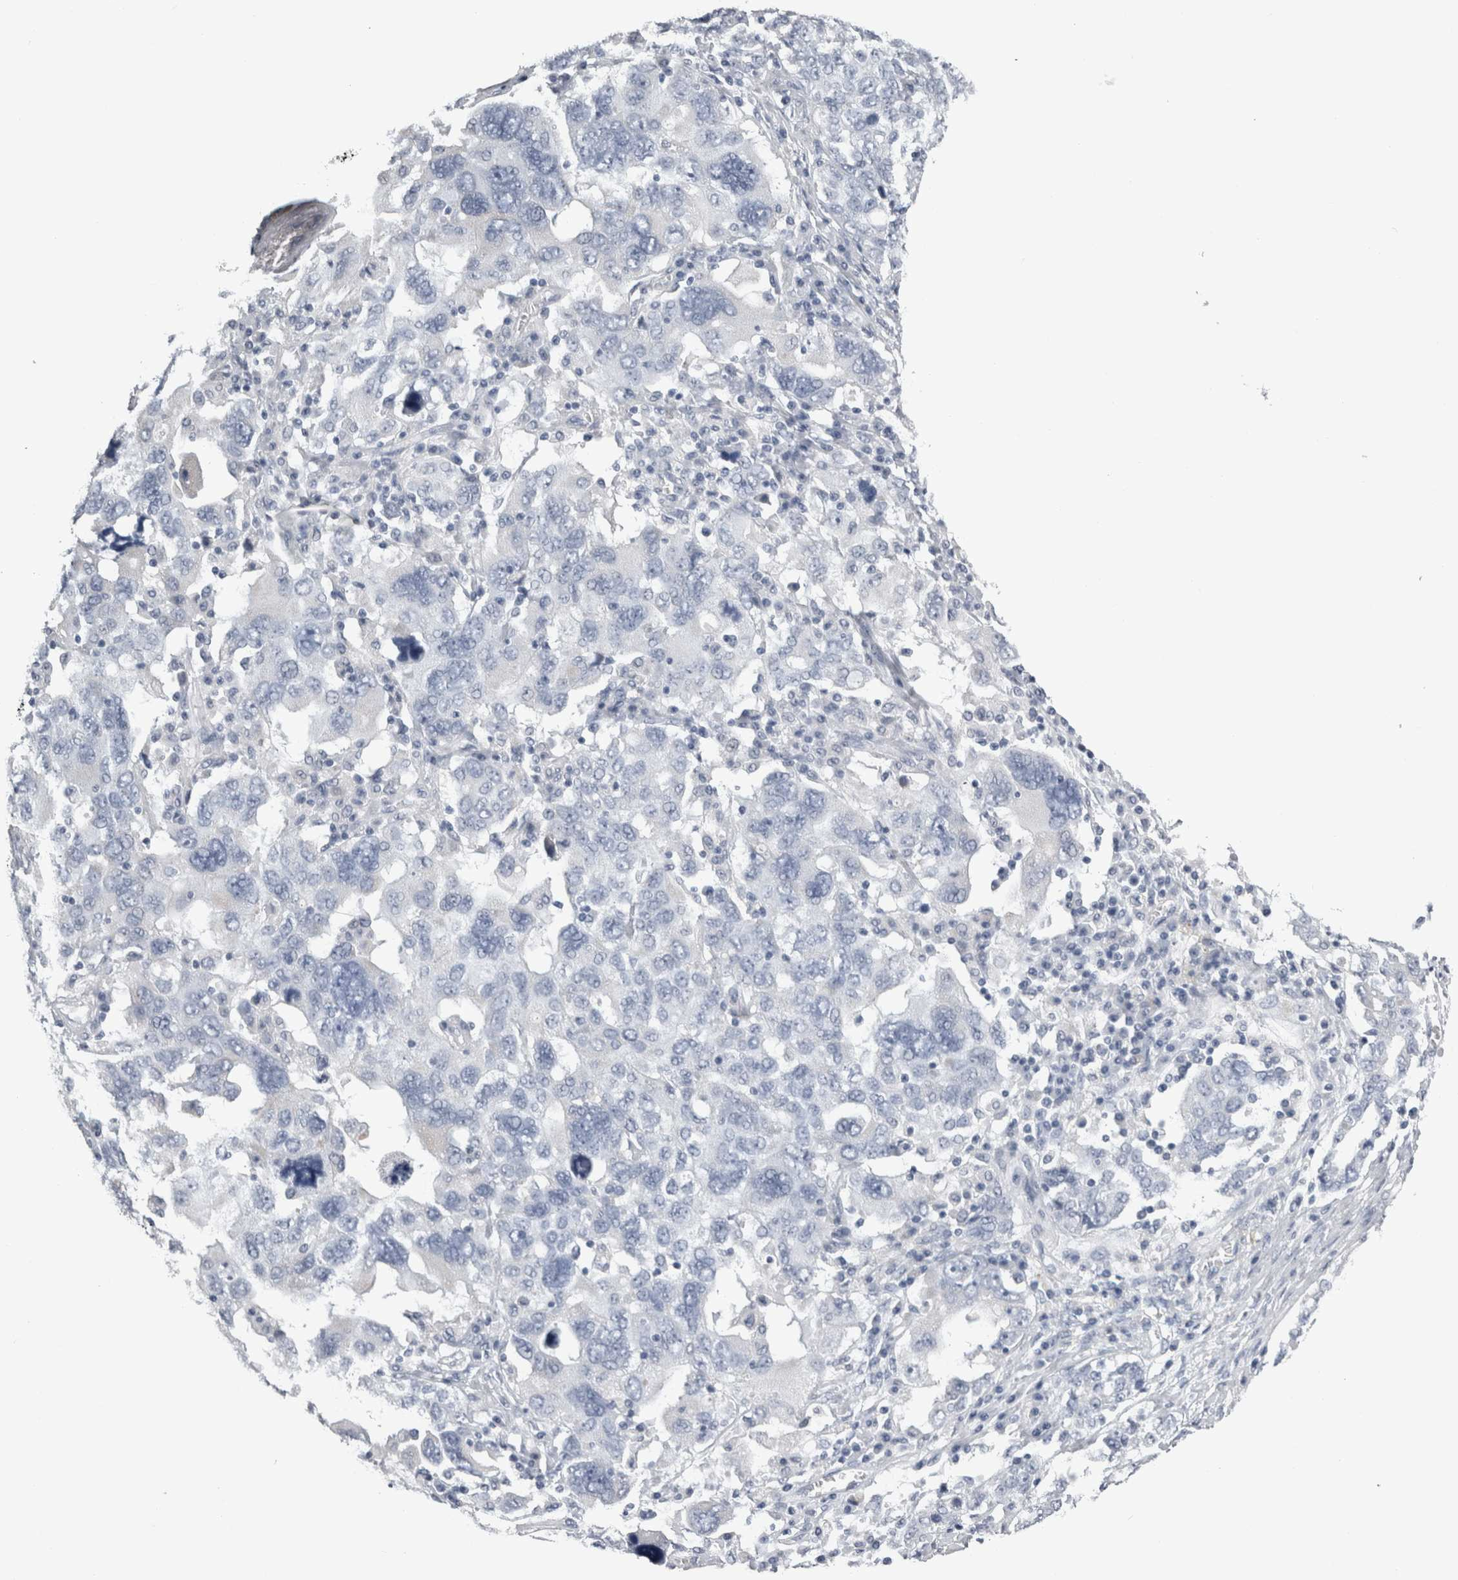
{"staining": {"intensity": "negative", "quantity": "none", "location": "none"}, "tissue": "ovarian cancer", "cell_type": "Tumor cells", "image_type": "cancer", "snomed": [{"axis": "morphology", "description": "Carcinoma, endometroid"}, {"axis": "topography", "description": "Ovary"}], "caption": "Photomicrograph shows no protein expression in tumor cells of ovarian cancer (endometroid carcinoma) tissue.", "gene": "ALDH8A1", "patient": {"sex": "female", "age": 62}}